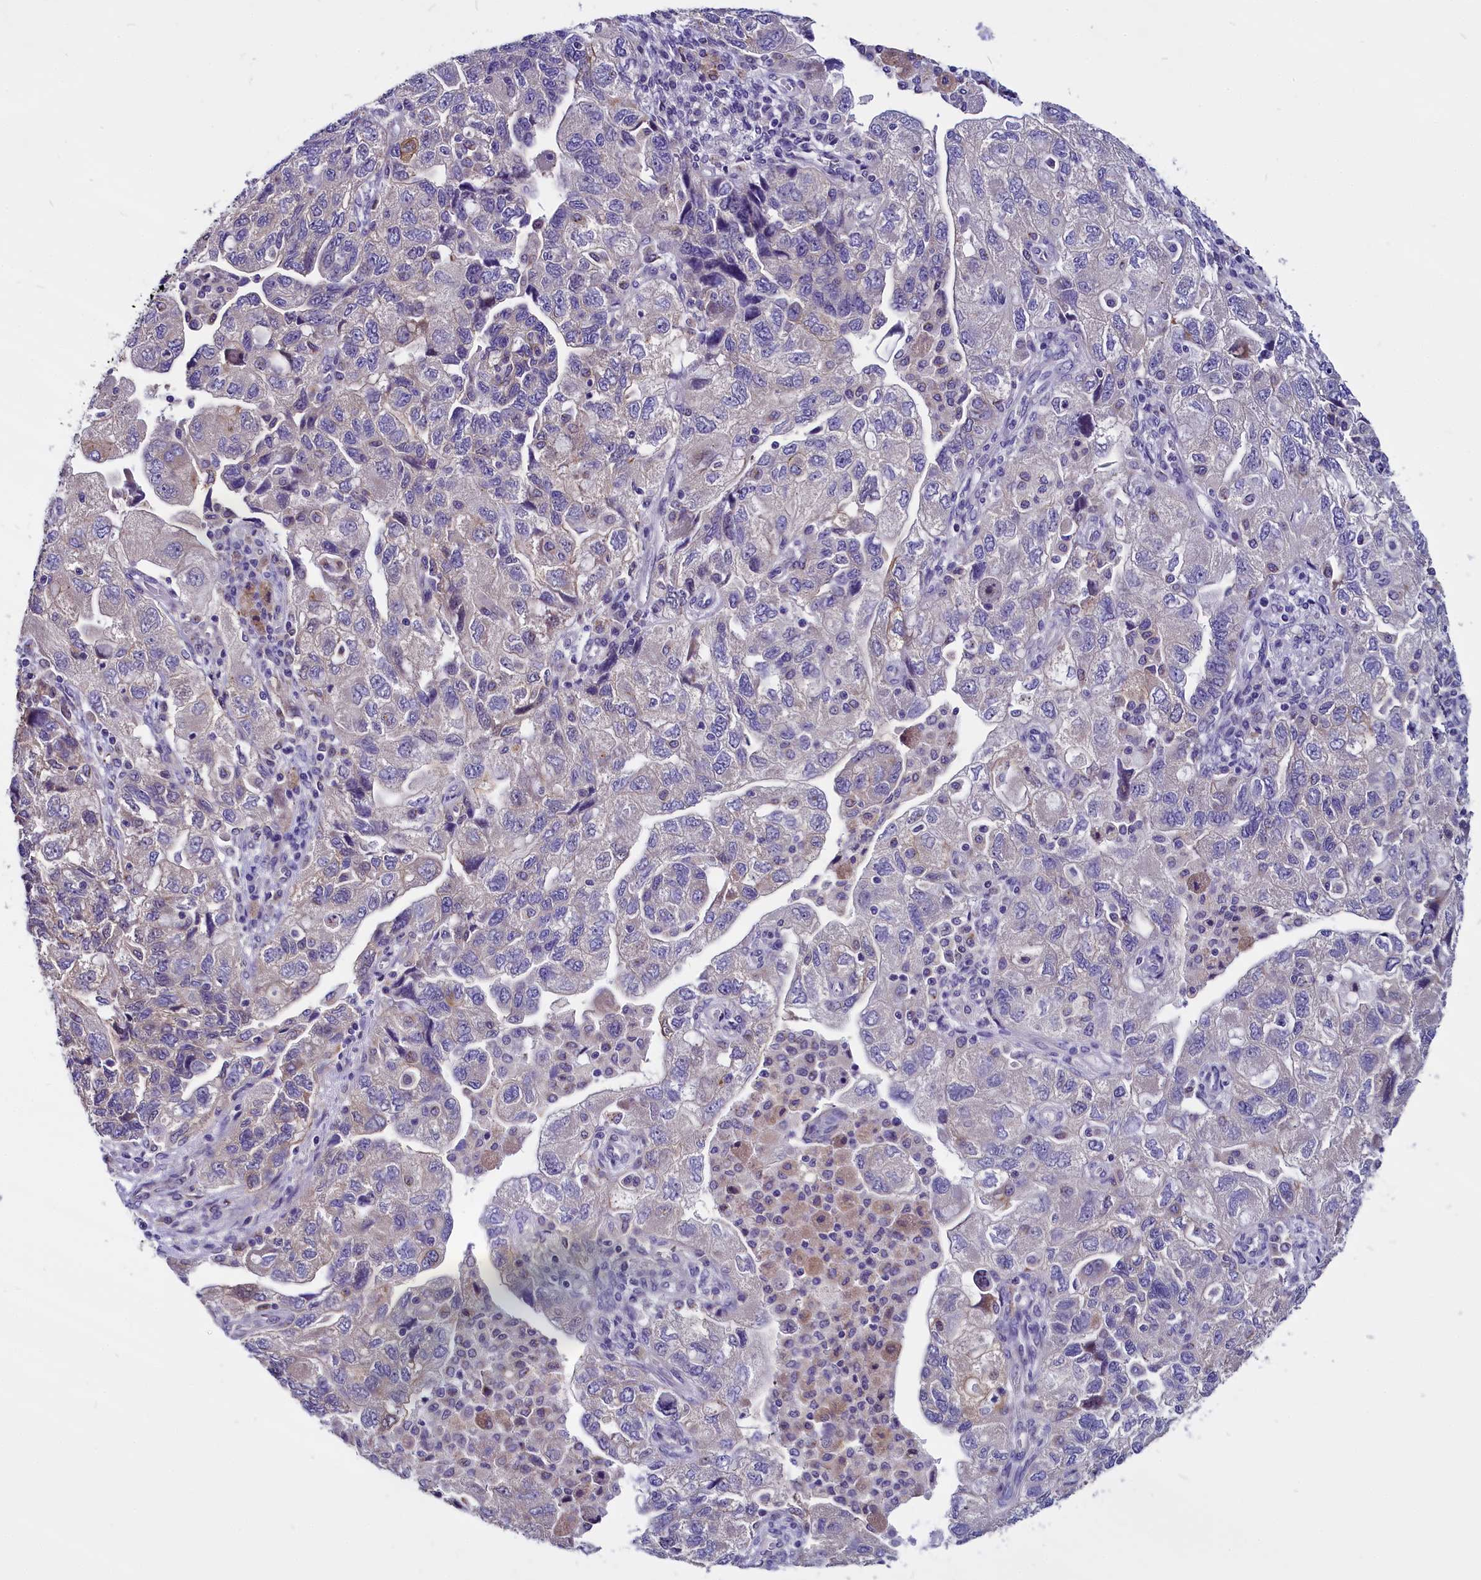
{"staining": {"intensity": "negative", "quantity": "none", "location": "none"}, "tissue": "ovarian cancer", "cell_type": "Tumor cells", "image_type": "cancer", "snomed": [{"axis": "morphology", "description": "Carcinoma, NOS"}, {"axis": "morphology", "description": "Cystadenocarcinoma, serous, NOS"}, {"axis": "topography", "description": "Ovary"}], "caption": "A high-resolution image shows IHC staining of ovarian cancer (serous cystadenocarcinoma), which demonstrates no significant staining in tumor cells.", "gene": "CEP170", "patient": {"sex": "female", "age": 69}}